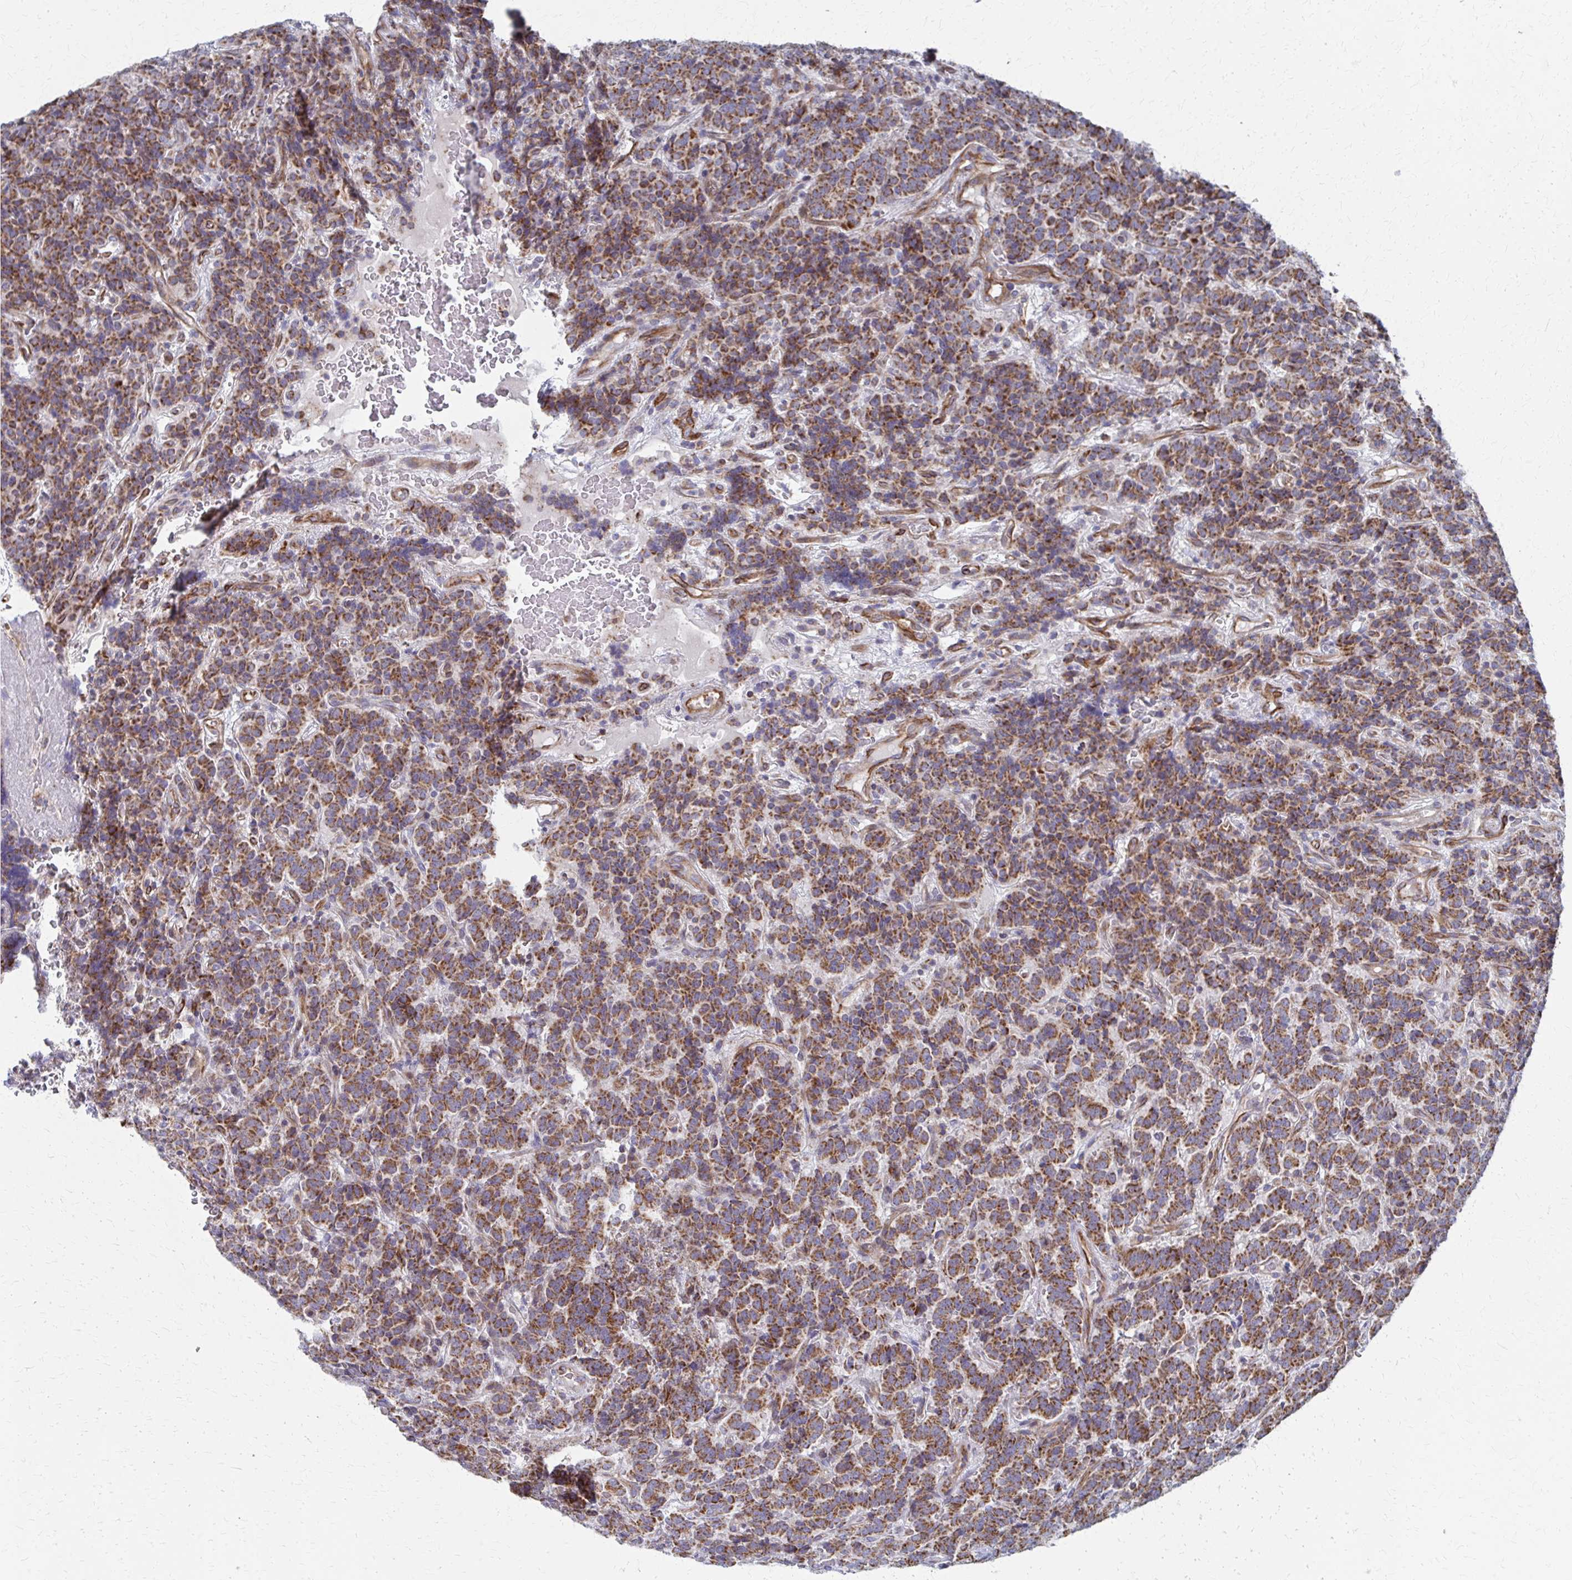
{"staining": {"intensity": "moderate", "quantity": ">75%", "location": "cytoplasmic/membranous"}, "tissue": "carcinoid", "cell_type": "Tumor cells", "image_type": "cancer", "snomed": [{"axis": "morphology", "description": "Carcinoid, malignant, NOS"}, {"axis": "topography", "description": "Pancreas"}], "caption": "Malignant carcinoid stained with a brown dye displays moderate cytoplasmic/membranous positive positivity in about >75% of tumor cells.", "gene": "FAHD1", "patient": {"sex": "male", "age": 36}}